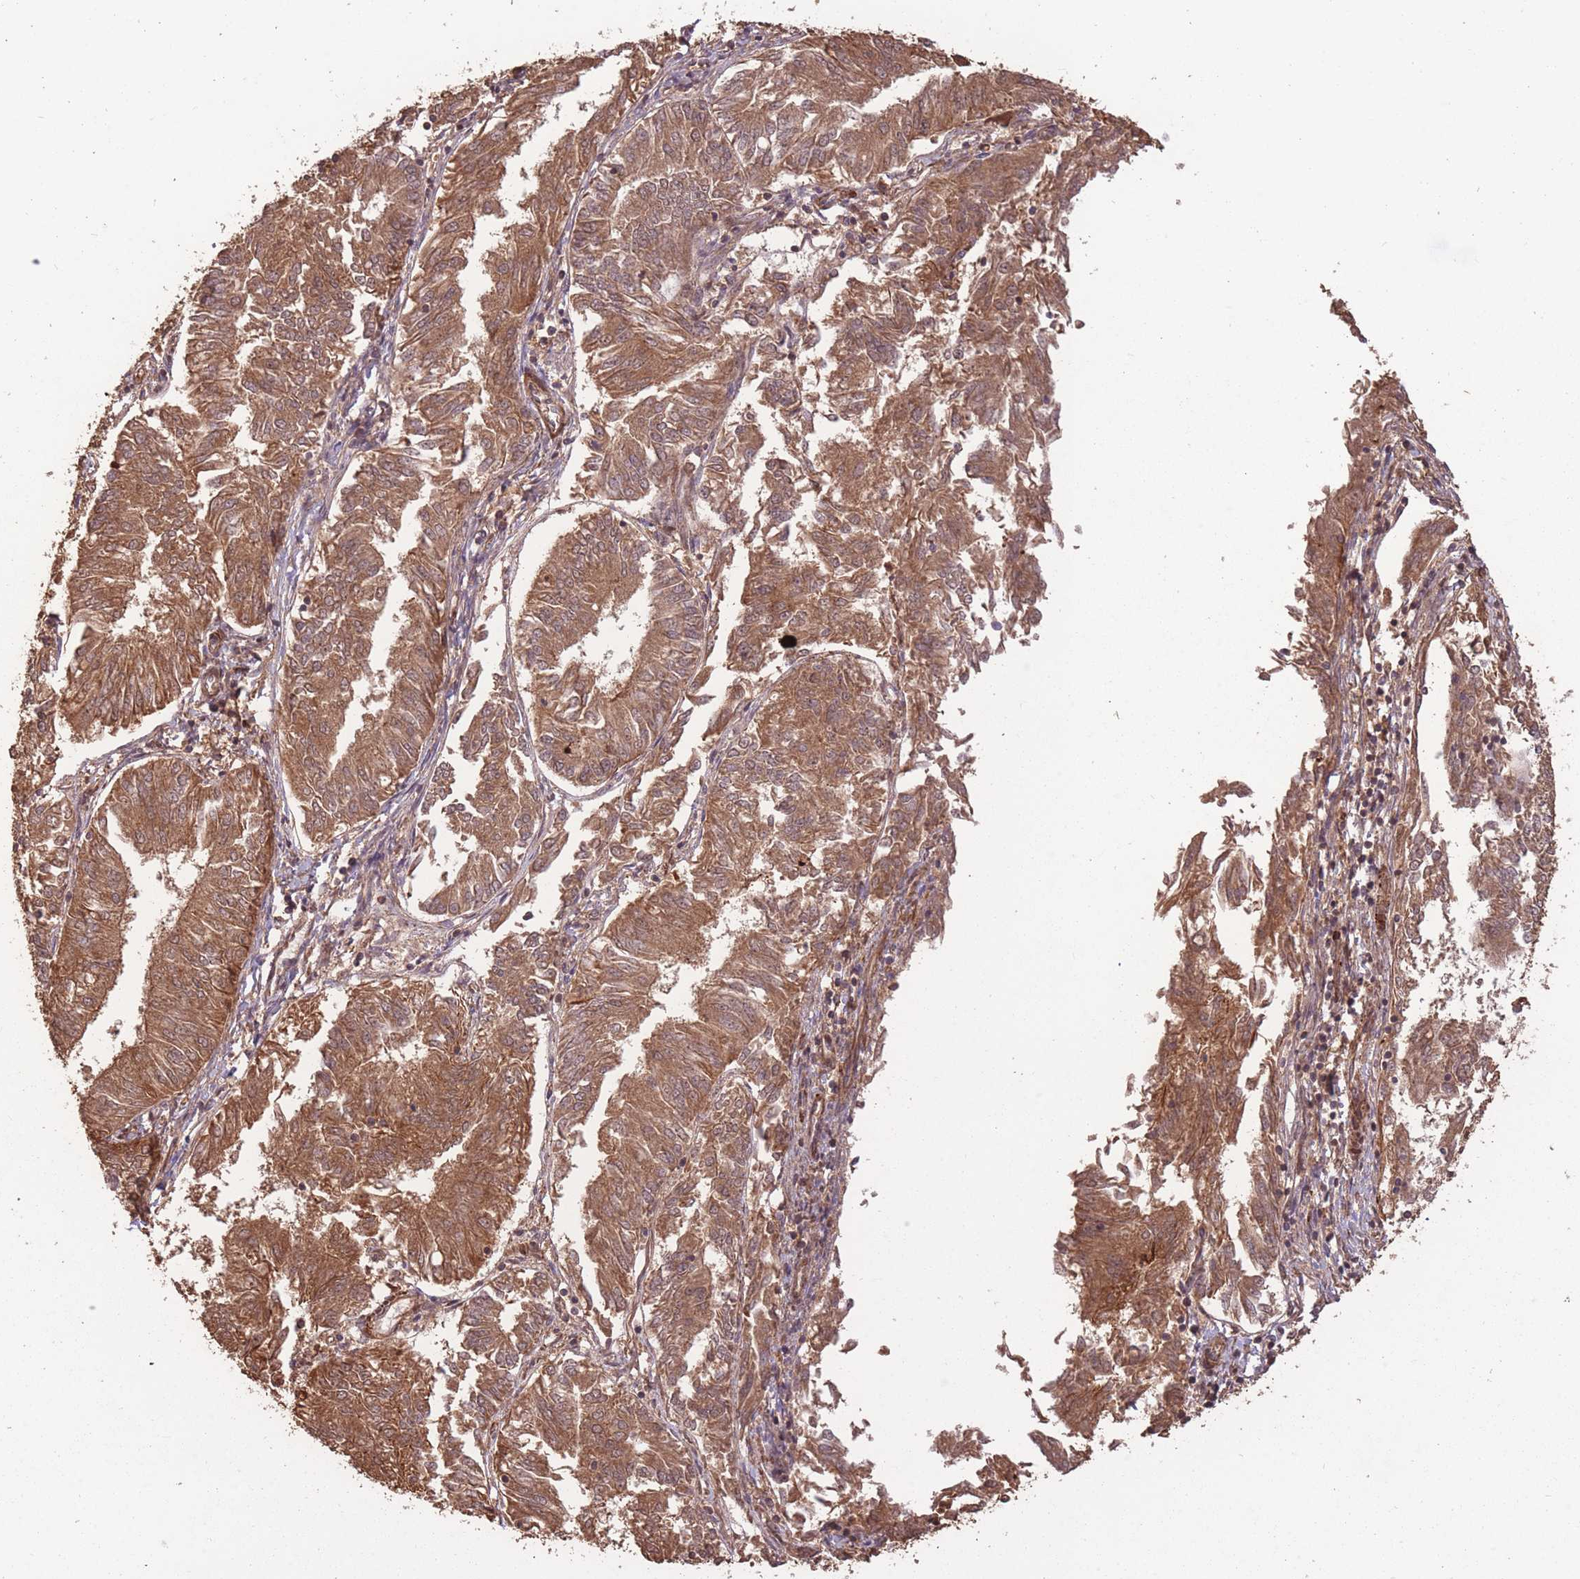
{"staining": {"intensity": "moderate", "quantity": ">75%", "location": "cytoplasmic/membranous,nuclear"}, "tissue": "endometrial cancer", "cell_type": "Tumor cells", "image_type": "cancer", "snomed": [{"axis": "morphology", "description": "Adenocarcinoma, NOS"}, {"axis": "topography", "description": "Endometrium"}], "caption": "Immunohistochemistry of endometrial cancer (adenocarcinoma) shows medium levels of moderate cytoplasmic/membranous and nuclear positivity in approximately >75% of tumor cells.", "gene": "ERBB3", "patient": {"sex": "female", "age": 58}}